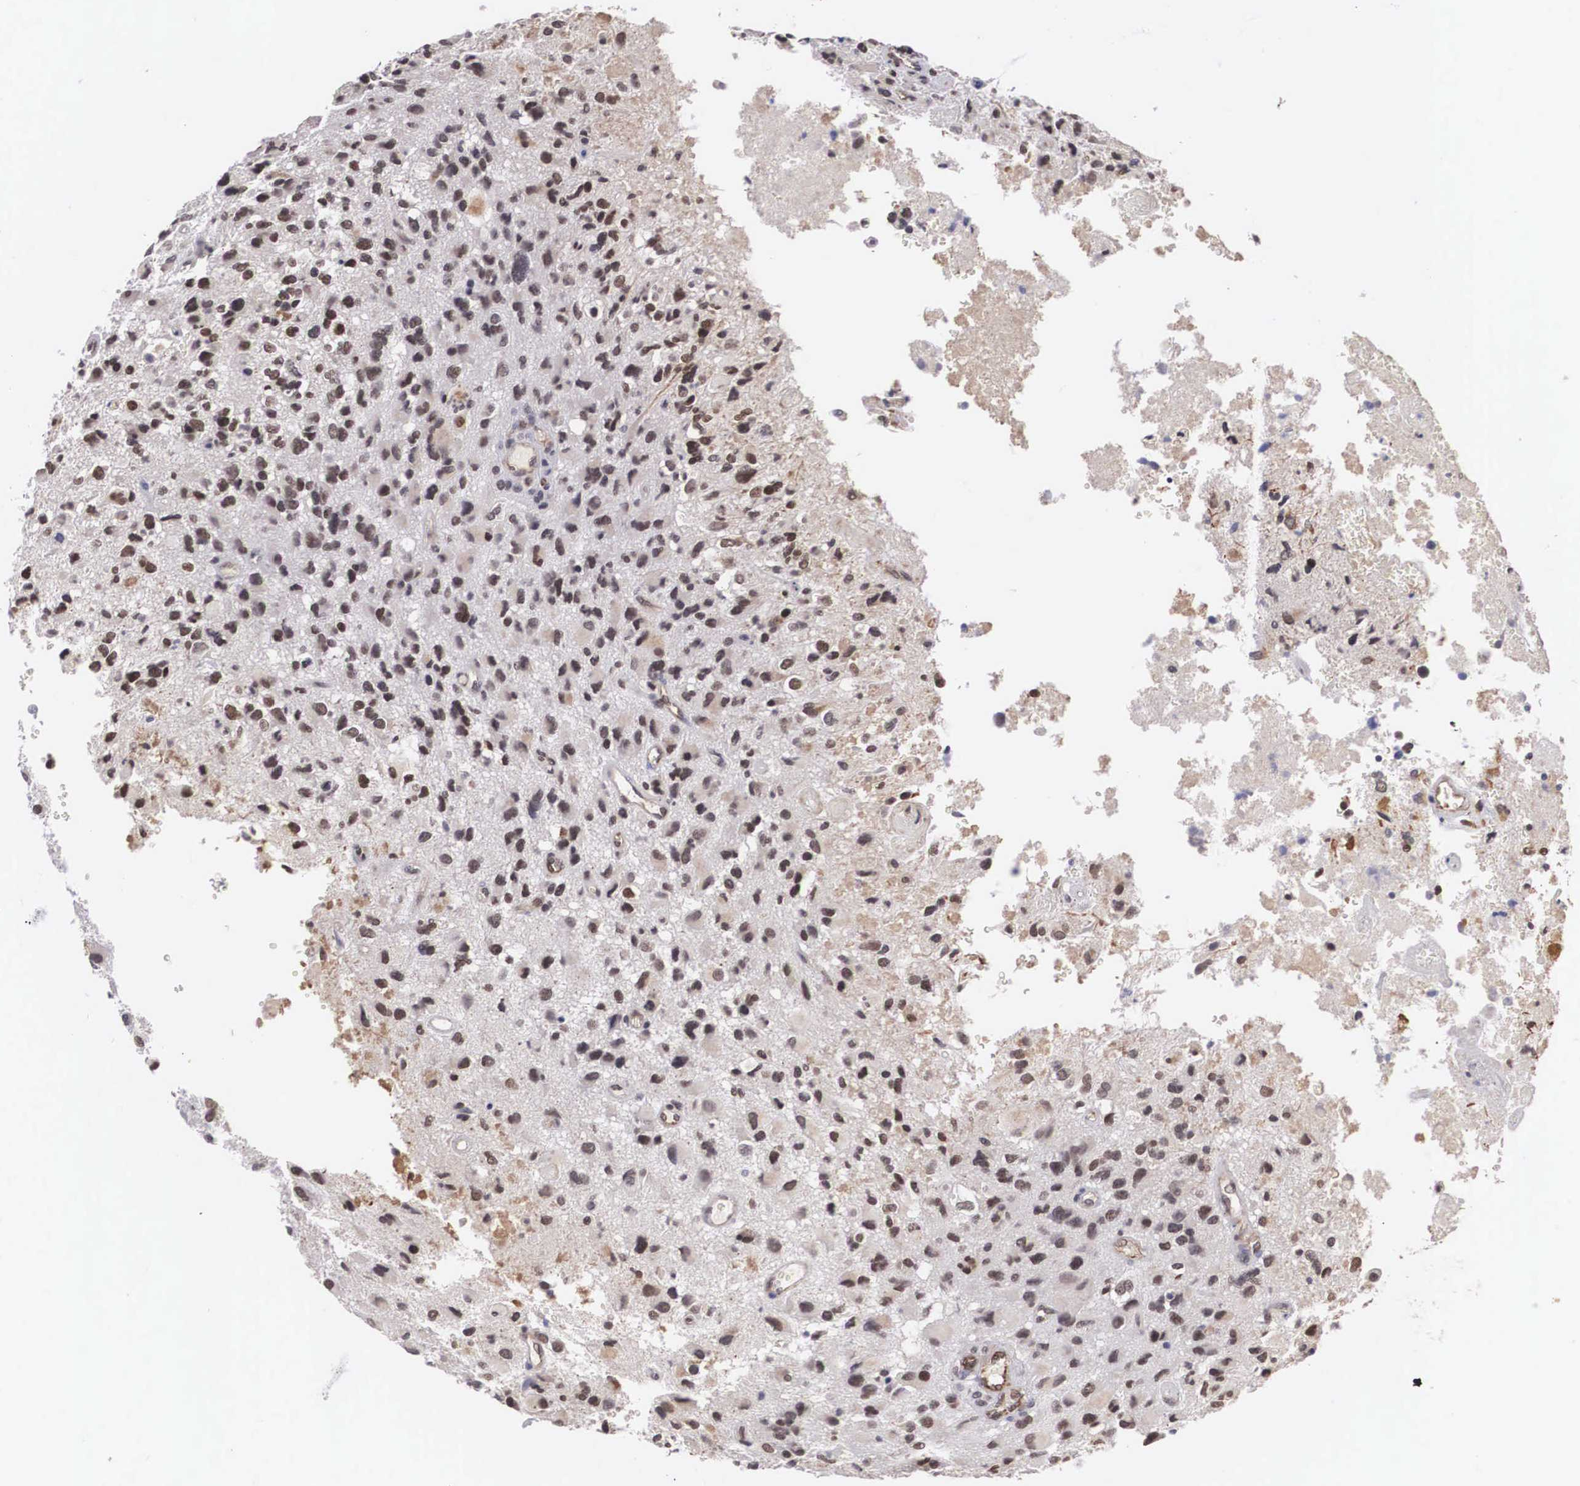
{"staining": {"intensity": "weak", "quantity": "25%-75%", "location": "cytoplasmic/membranous,nuclear"}, "tissue": "glioma", "cell_type": "Tumor cells", "image_type": "cancer", "snomed": [{"axis": "morphology", "description": "Glioma, malignant, High grade"}, {"axis": "topography", "description": "Brain"}], "caption": "Immunohistochemical staining of human glioma shows weak cytoplasmic/membranous and nuclear protein positivity in about 25%-75% of tumor cells. Immunohistochemistry stains the protein of interest in brown and the nuclei are stained blue.", "gene": "MORC2", "patient": {"sex": "male", "age": 69}}